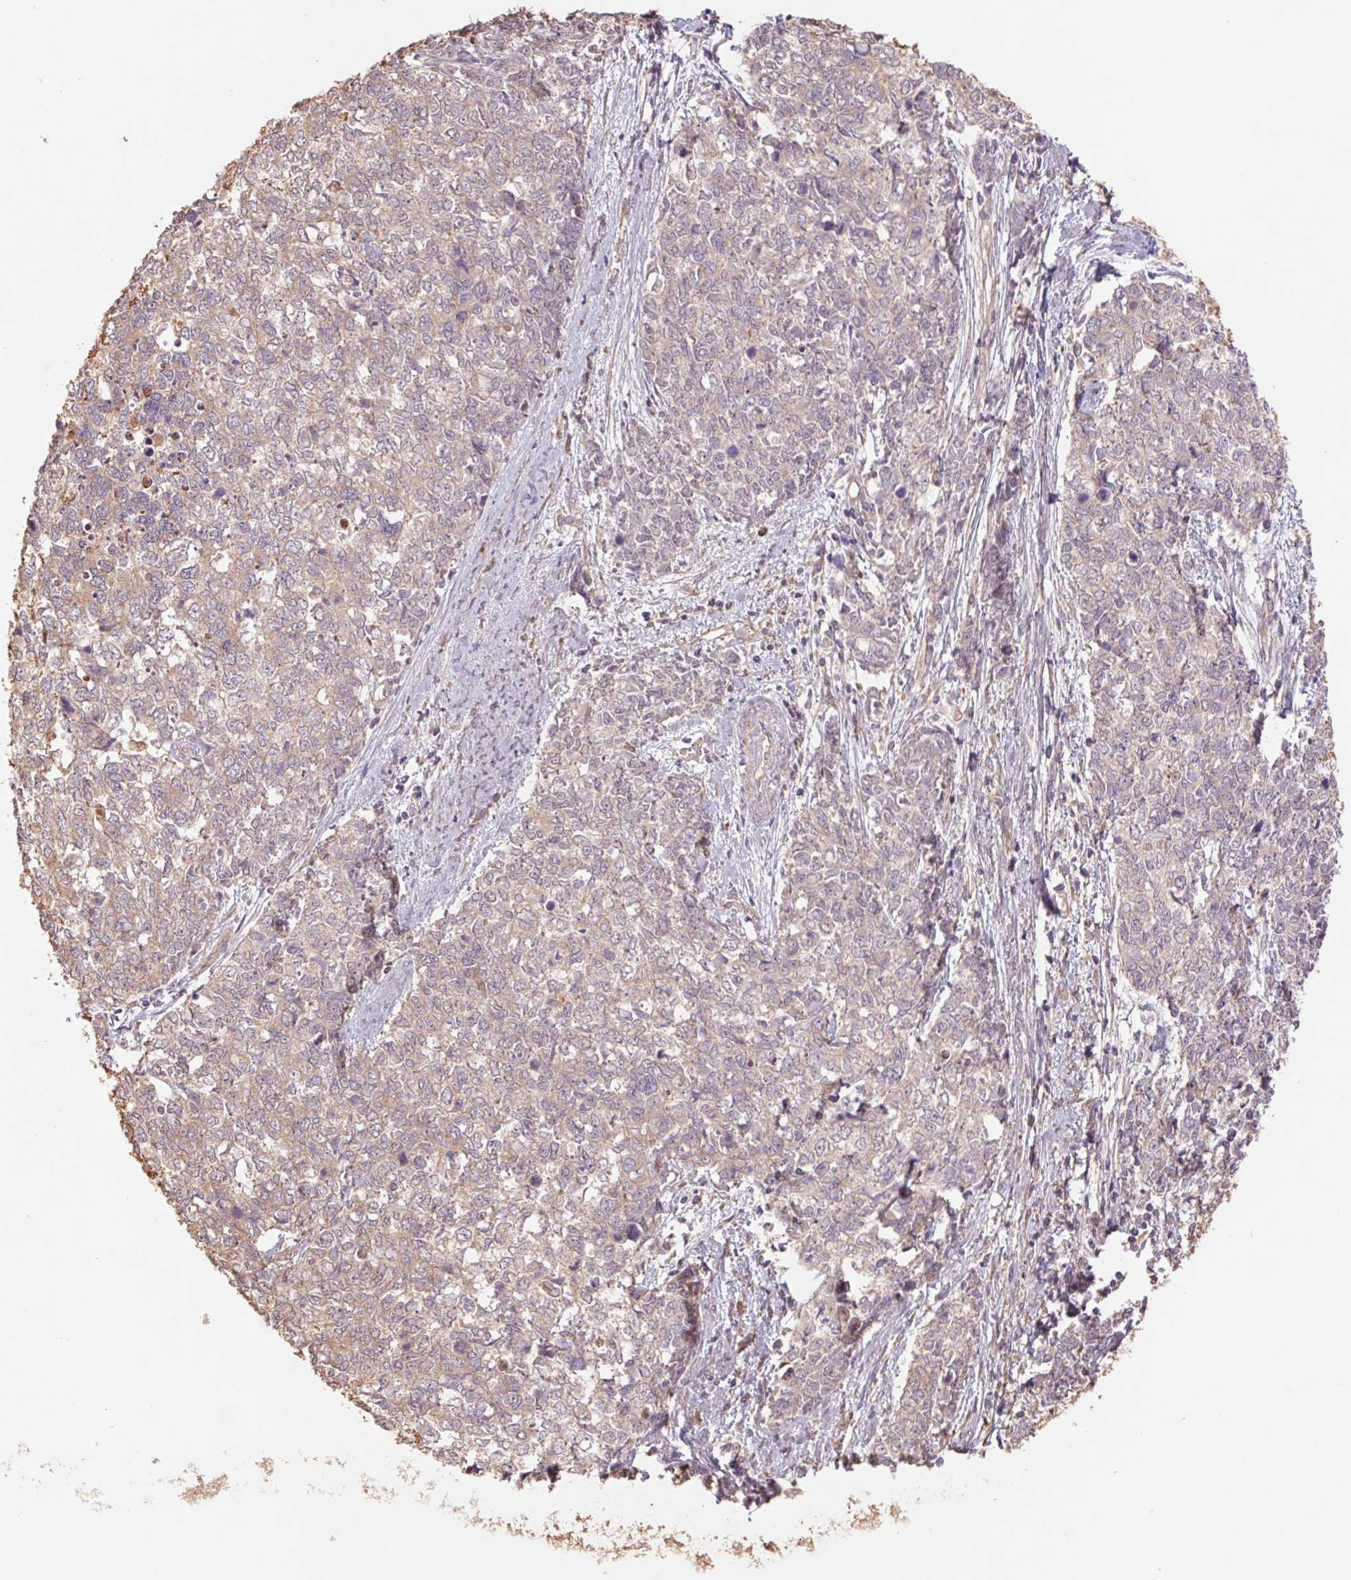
{"staining": {"intensity": "weak", "quantity": ">75%", "location": "cytoplasmic/membranous"}, "tissue": "cervical cancer", "cell_type": "Tumor cells", "image_type": "cancer", "snomed": [{"axis": "morphology", "description": "Adenocarcinoma, NOS"}, {"axis": "topography", "description": "Cervix"}], "caption": "Tumor cells reveal weak cytoplasmic/membranous staining in about >75% of cells in cervical cancer (adenocarcinoma).", "gene": "GRM2", "patient": {"sex": "female", "age": 63}}